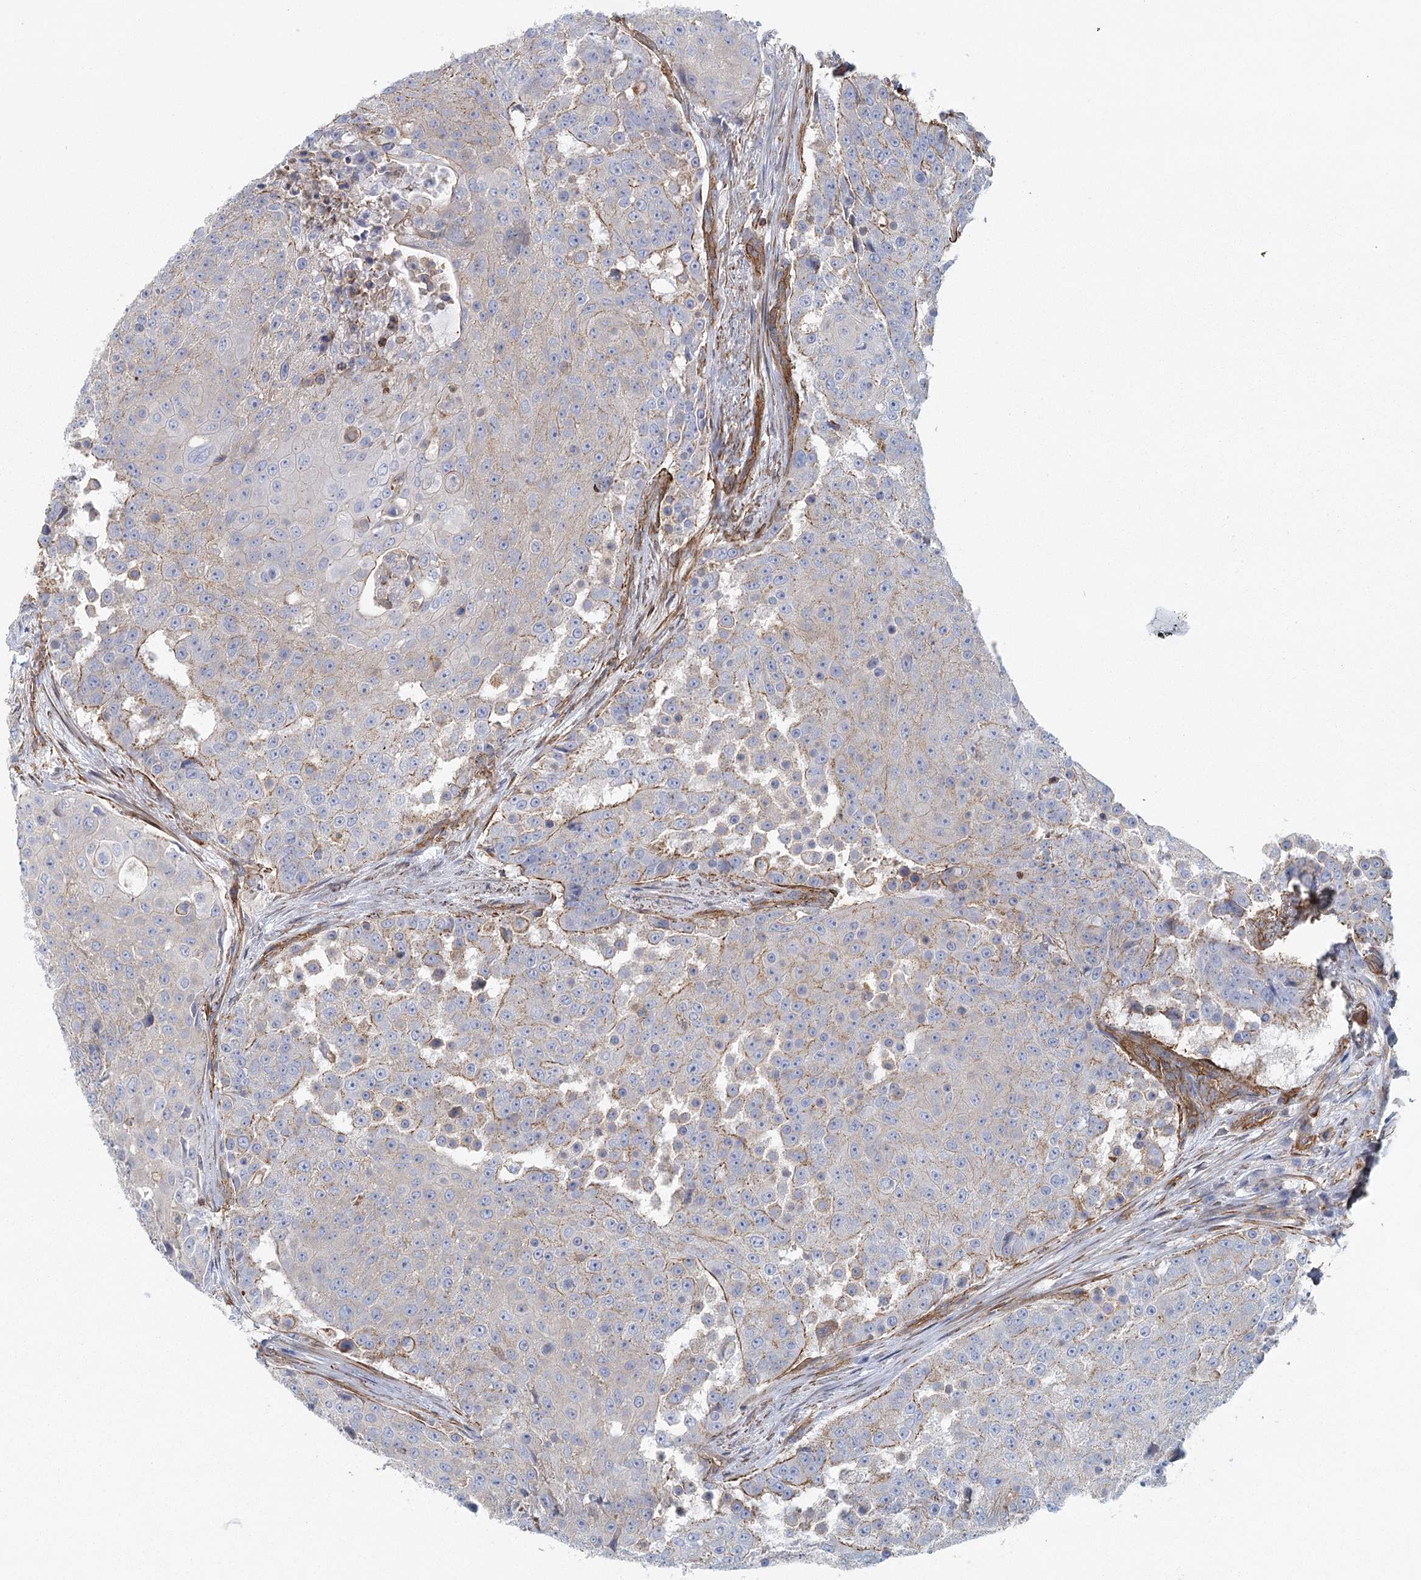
{"staining": {"intensity": "negative", "quantity": "none", "location": "none"}, "tissue": "urothelial cancer", "cell_type": "Tumor cells", "image_type": "cancer", "snomed": [{"axis": "morphology", "description": "Urothelial carcinoma, High grade"}, {"axis": "topography", "description": "Urinary bladder"}], "caption": "High power microscopy micrograph of an IHC photomicrograph of urothelial carcinoma (high-grade), revealing no significant positivity in tumor cells.", "gene": "IFT46", "patient": {"sex": "female", "age": 63}}